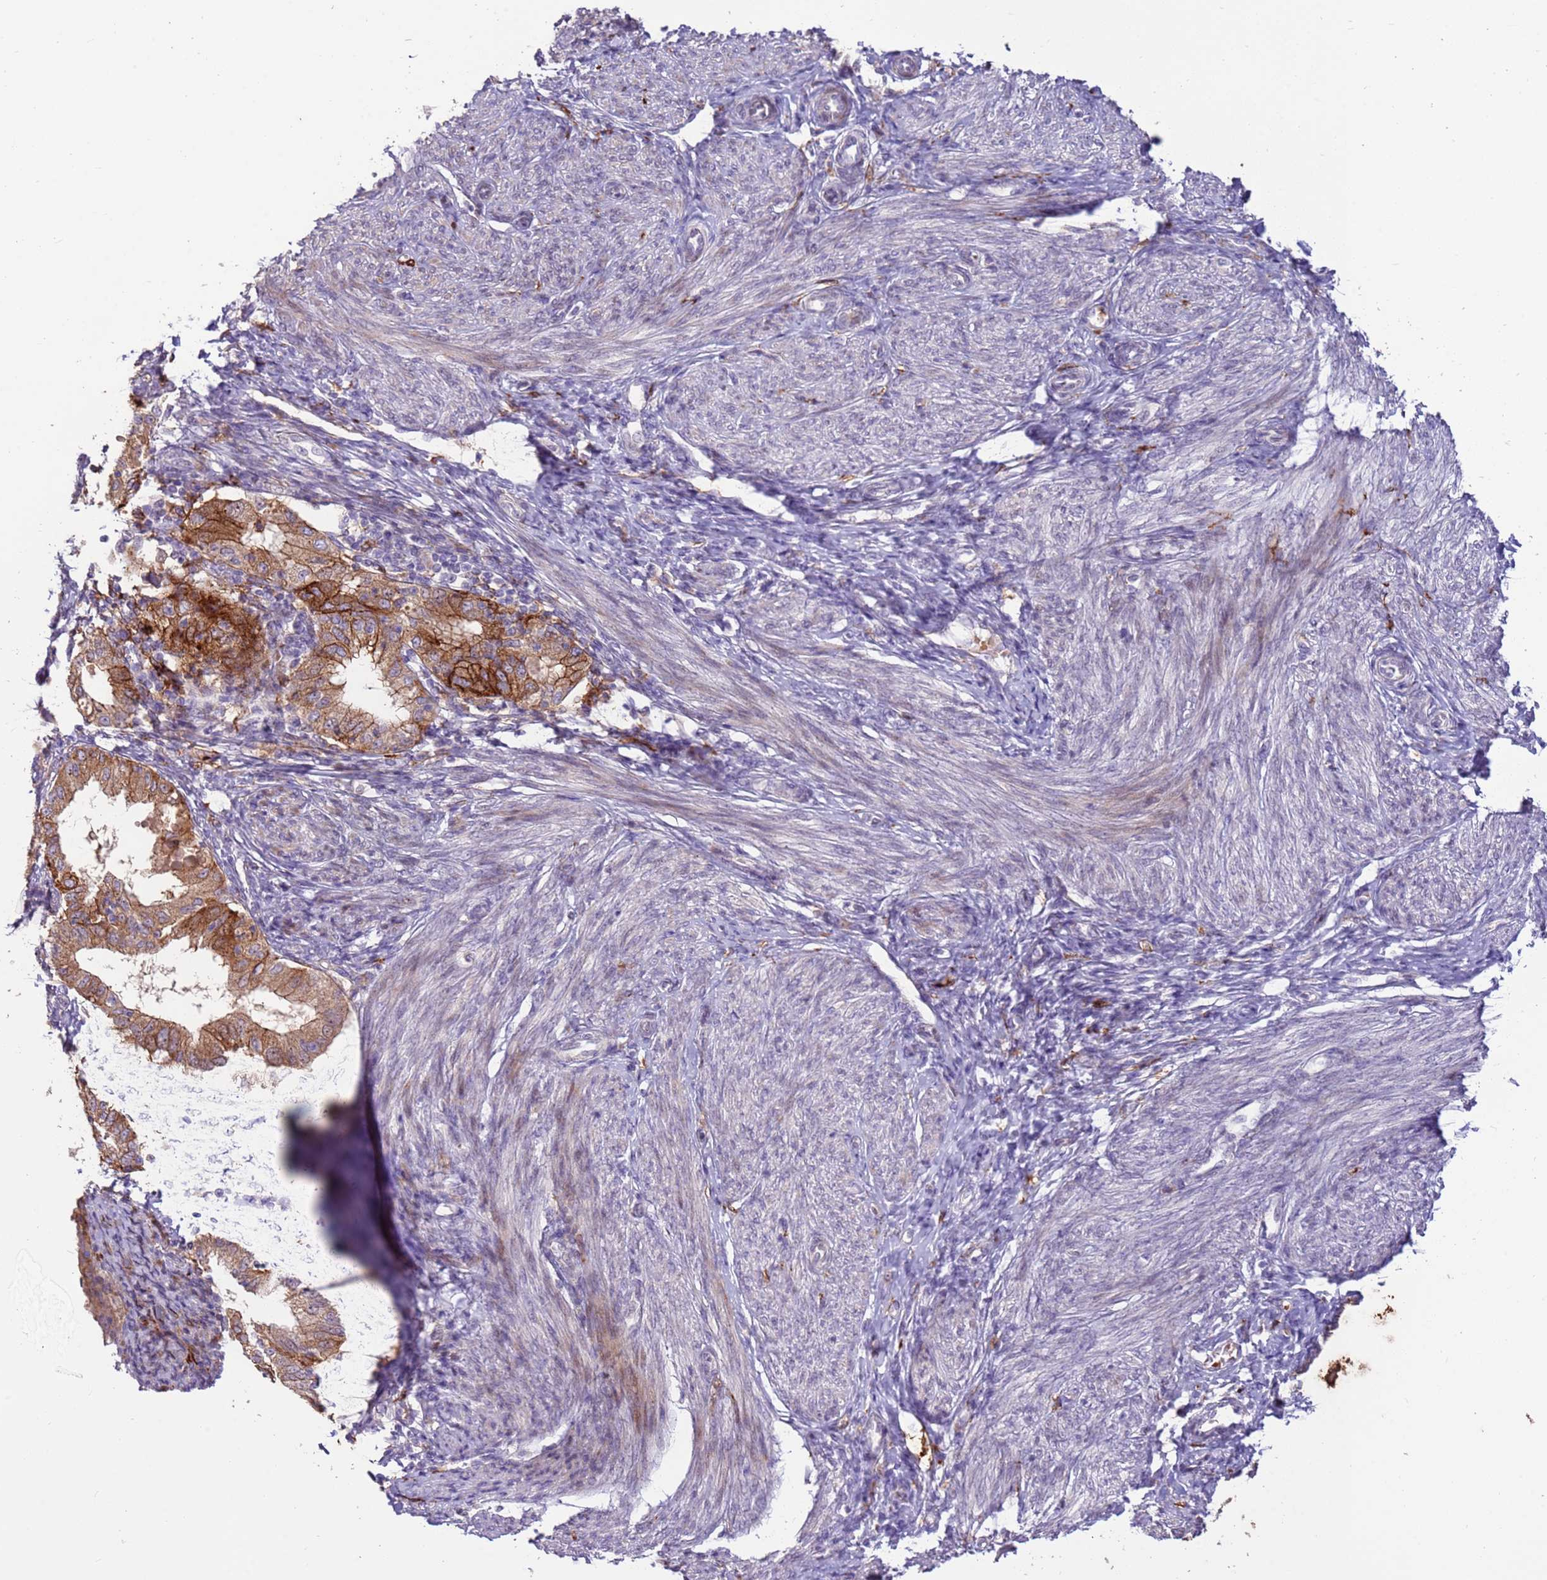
{"staining": {"intensity": "negative", "quantity": "none", "location": "none"}, "tissue": "endometrium", "cell_type": "Cells in endometrial stroma", "image_type": "normal", "snomed": [{"axis": "morphology", "description": "Normal tissue, NOS"}, {"axis": "topography", "description": "Endometrium"}], "caption": "Immunohistochemistry (IHC) micrograph of benign human endometrium stained for a protein (brown), which demonstrates no staining in cells in endometrial stroma.", "gene": "LGI4", "patient": {"sex": "female", "age": 72}}